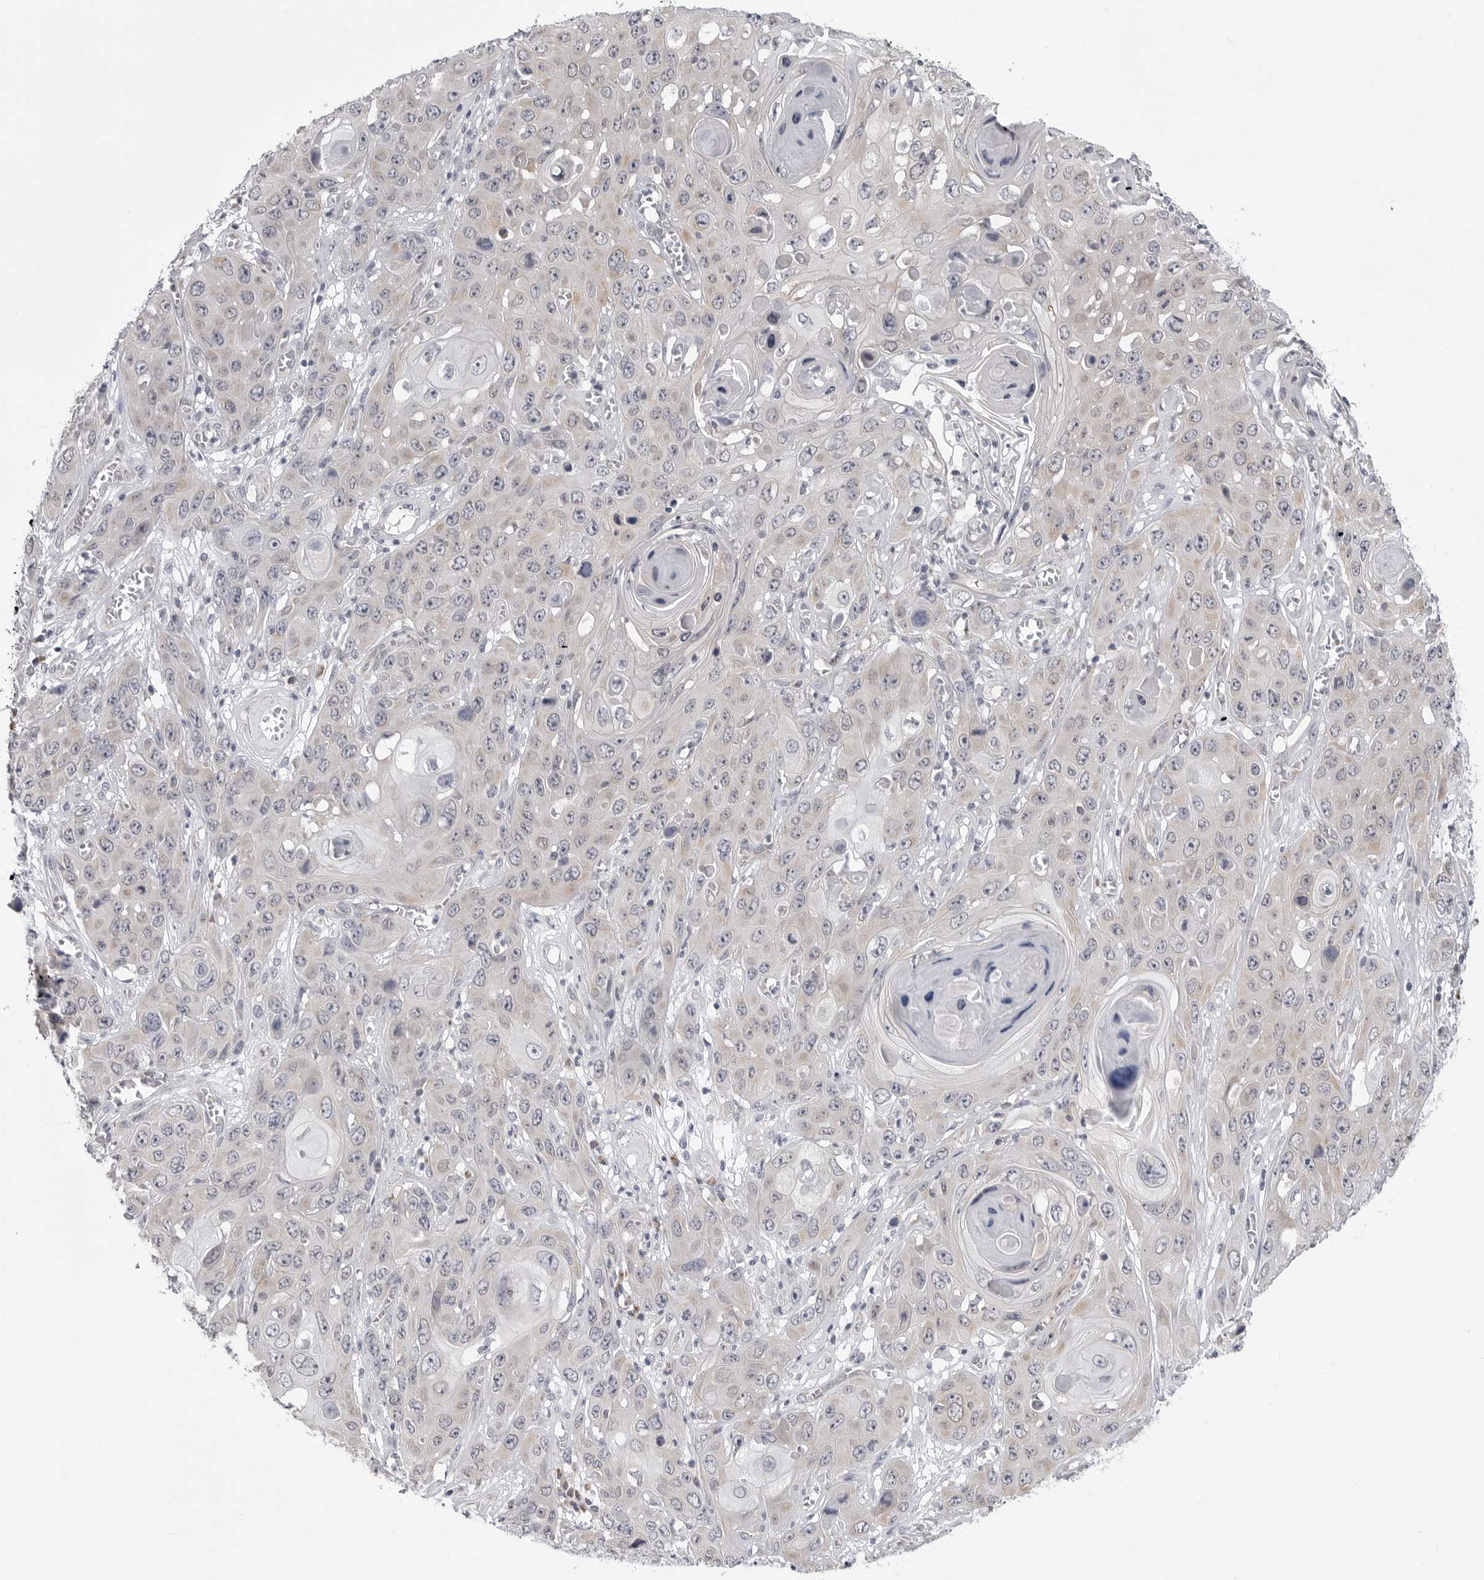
{"staining": {"intensity": "negative", "quantity": "none", "location": "none"}, "tissue": "skin cancer", "cell_type": "Tumor cells", "image_type": "cancer", "snomed": [{"axis": "morphology", "description": "Squamous cell carcinoma, NOS"}, {"axis": "topography", "description": "Skin"}], "caption": "This histopathology image is of skin cancer (squamous cell carcinoma) stained with immunohistochemistry to label a protein in brown with the nuclei are counter-stained blue. There is no expression in tumor cells.", "gene": "FH", "patient": {"sex": "male", "age": 55}}